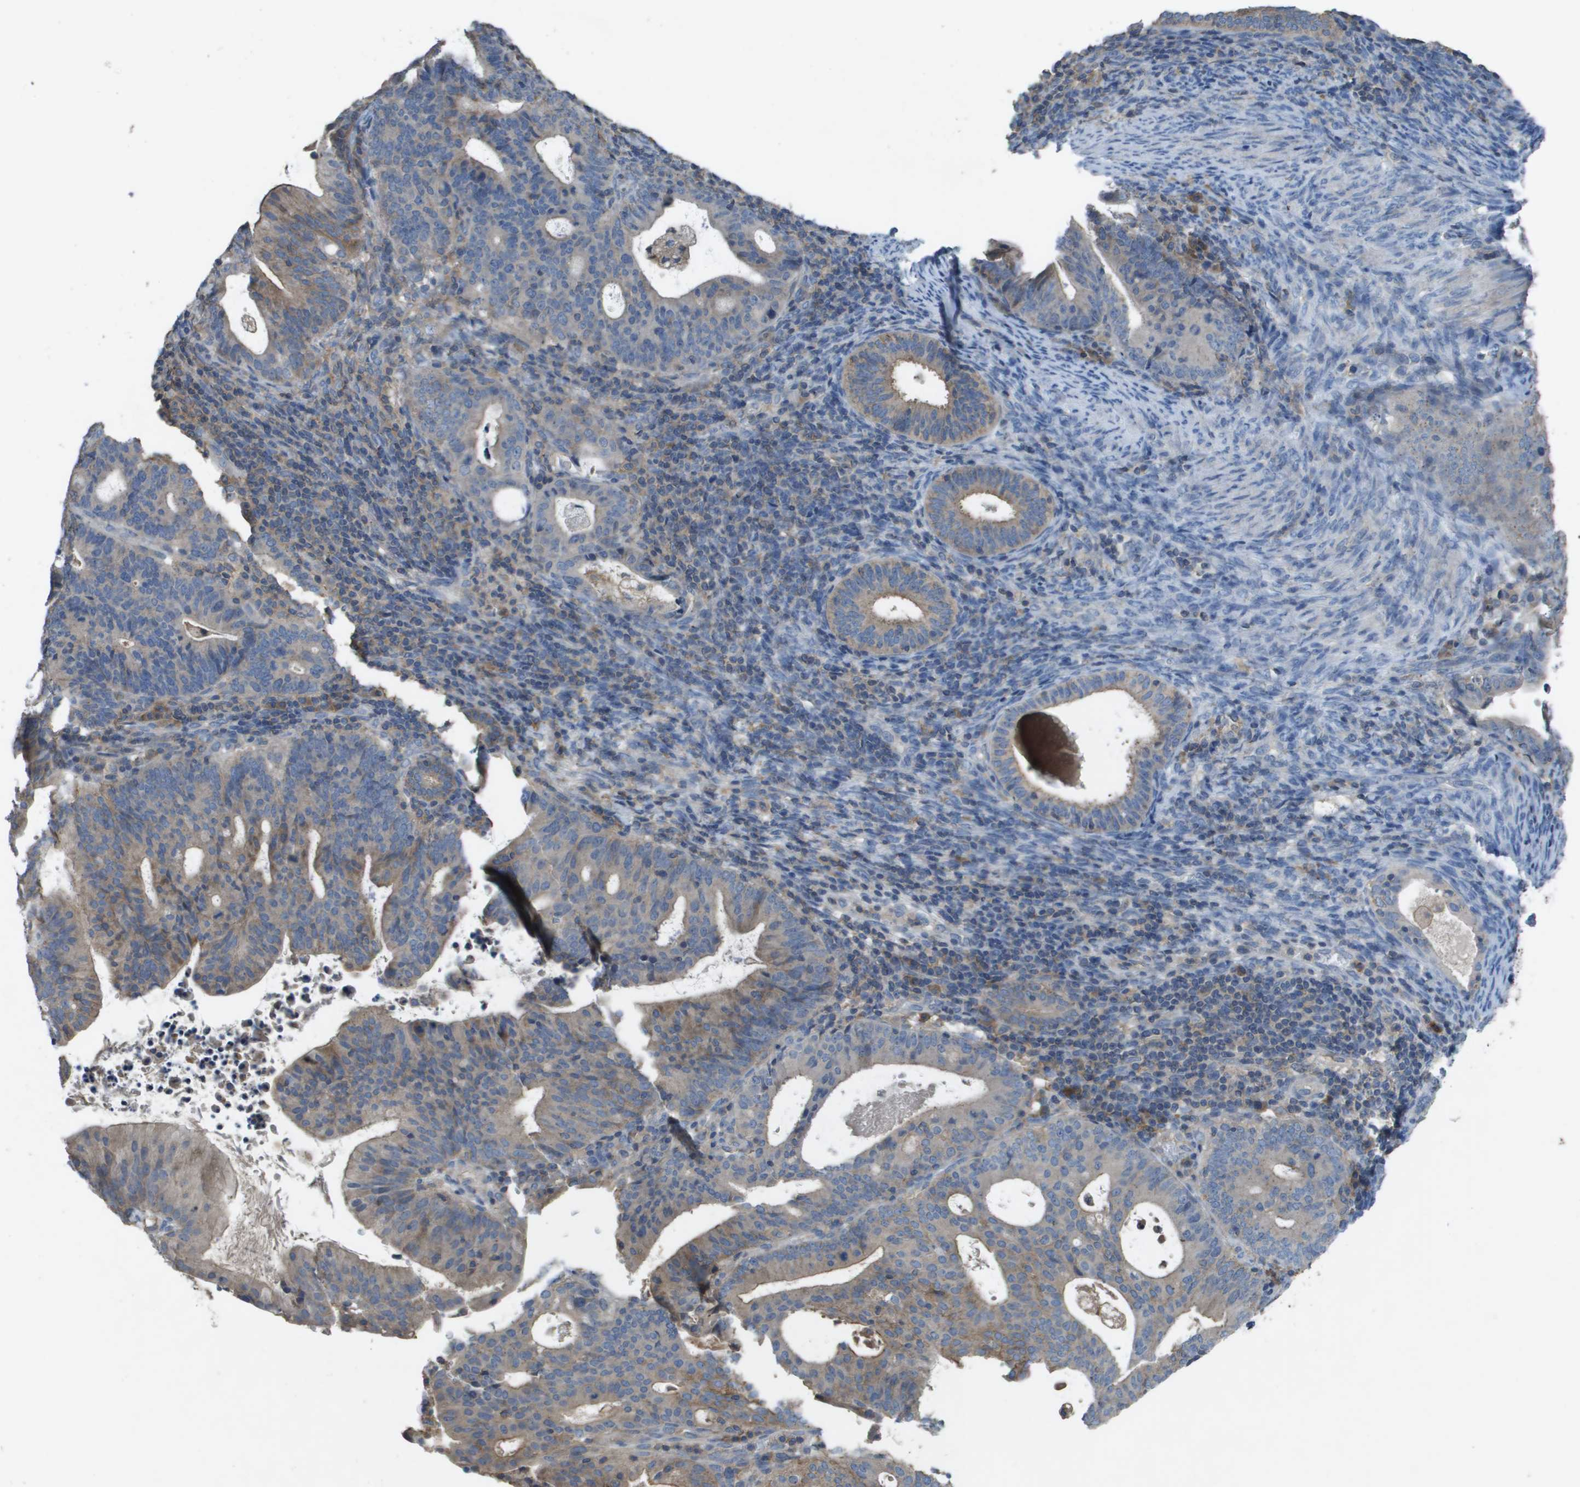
{"staining": {"intensity": "weak", "quantity": "25%-75%", "location": "cytoplasmic/membranous"}, "tissue": "endometrial cancer", "cell_type": "Tumor cells", "image_type": "cancer", "snomed": [{"axis": "morphology", "description": "Adenocarcinoma, NOS"}, {"axis": "topography", "description": "Uterus"}], "caption": "Weak cytoplasmic/membranous protein staining is seen in about 25%-75% of tumor cells in endometrial adenocarcinoma. Using DAB (3,3'-diaminobenzidine) (brown) and hematoxylin (blue) stains, captured at high magnification using brightfield microscopy.", "gene": "CLCA4", "patient": {"sex": "female", "age": 83}}